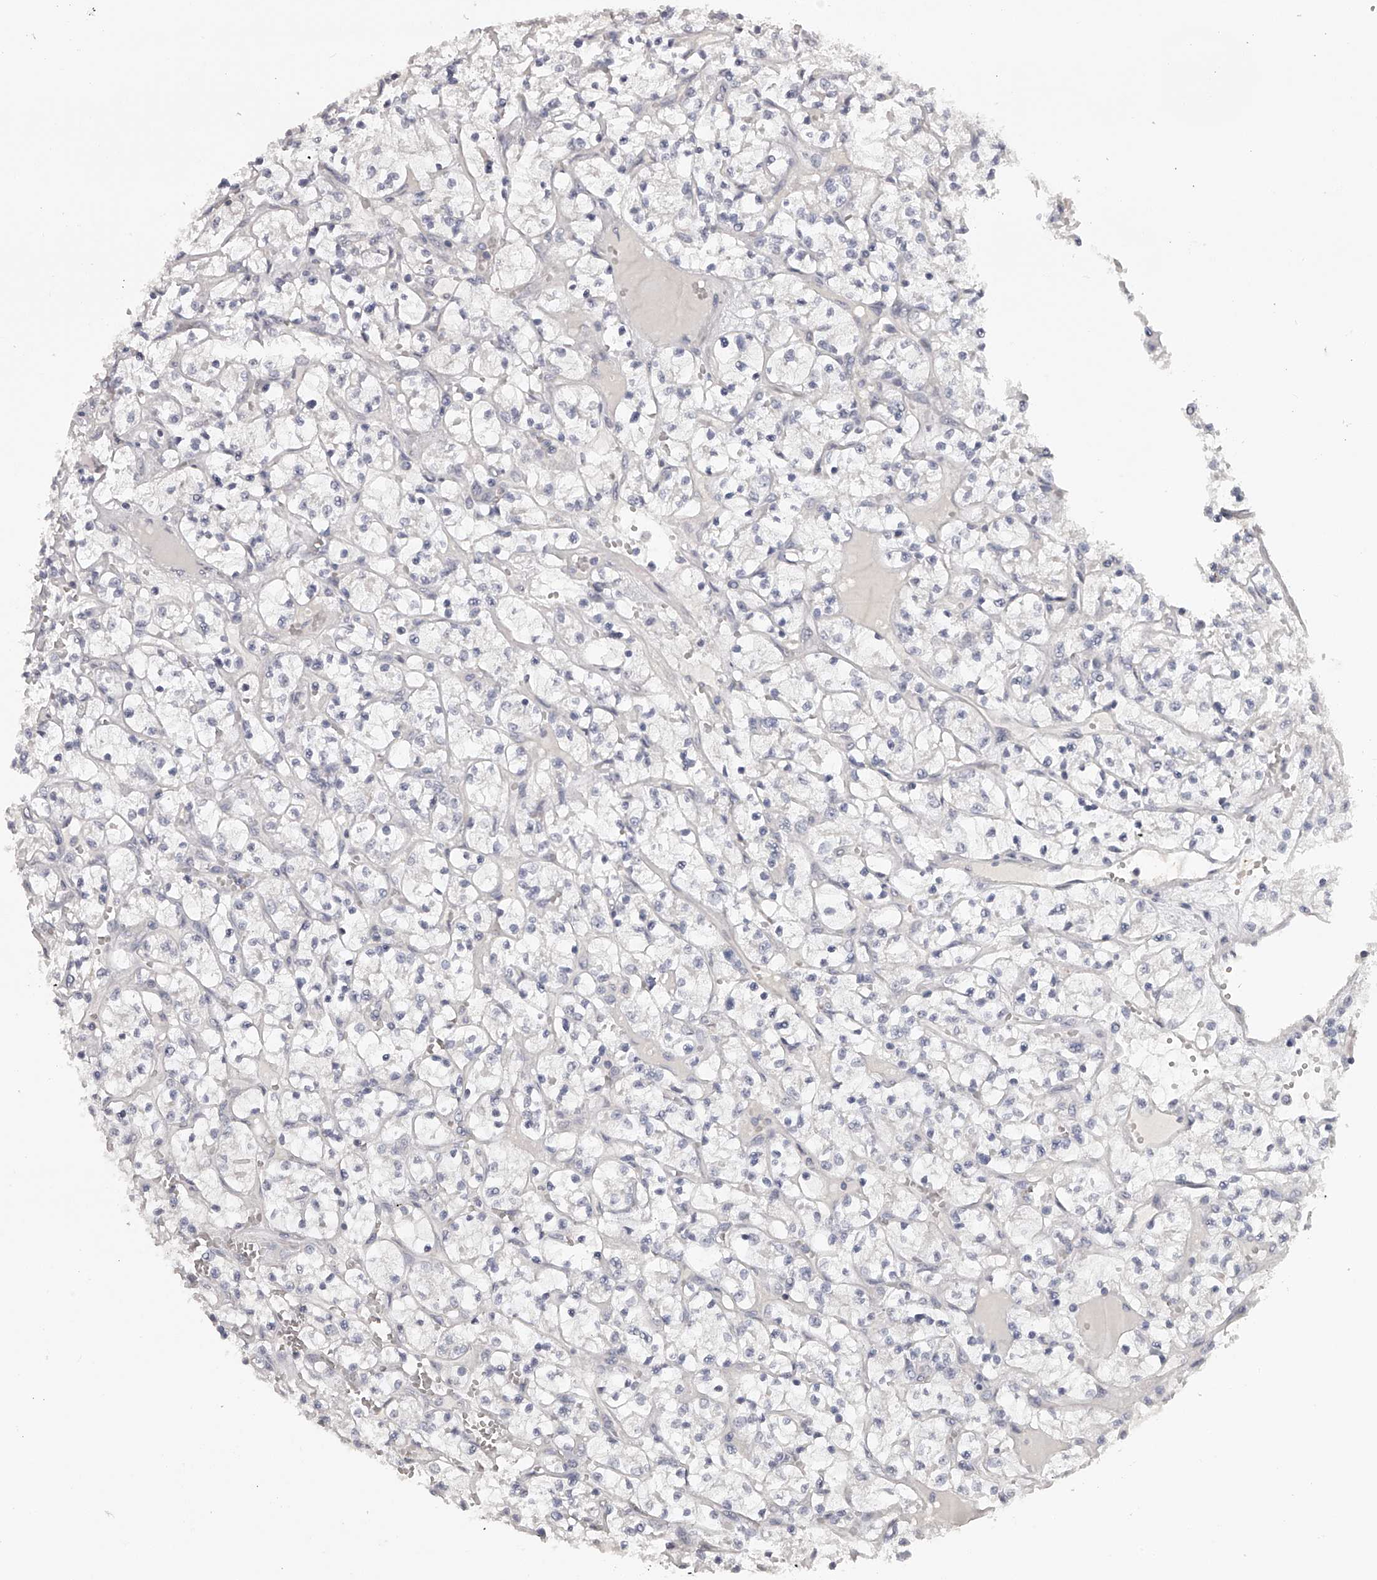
{"staining": {"intensity": "negative", "quantity": "none", "location": "none"}, "tissue": "renal cancer", "cell_type": "Tumor cells", "image_type": "cancer", "snomed": [{"axis": "morphology", "description": "Adenocarcinoma, NOS"}, {"axis": "topography", "description": "Kidney"}], "caption": "The image displays no staining of tumor cells in renal cancer.", "gene": "TNN", "patient": {"sex": "female", "age": 69}}